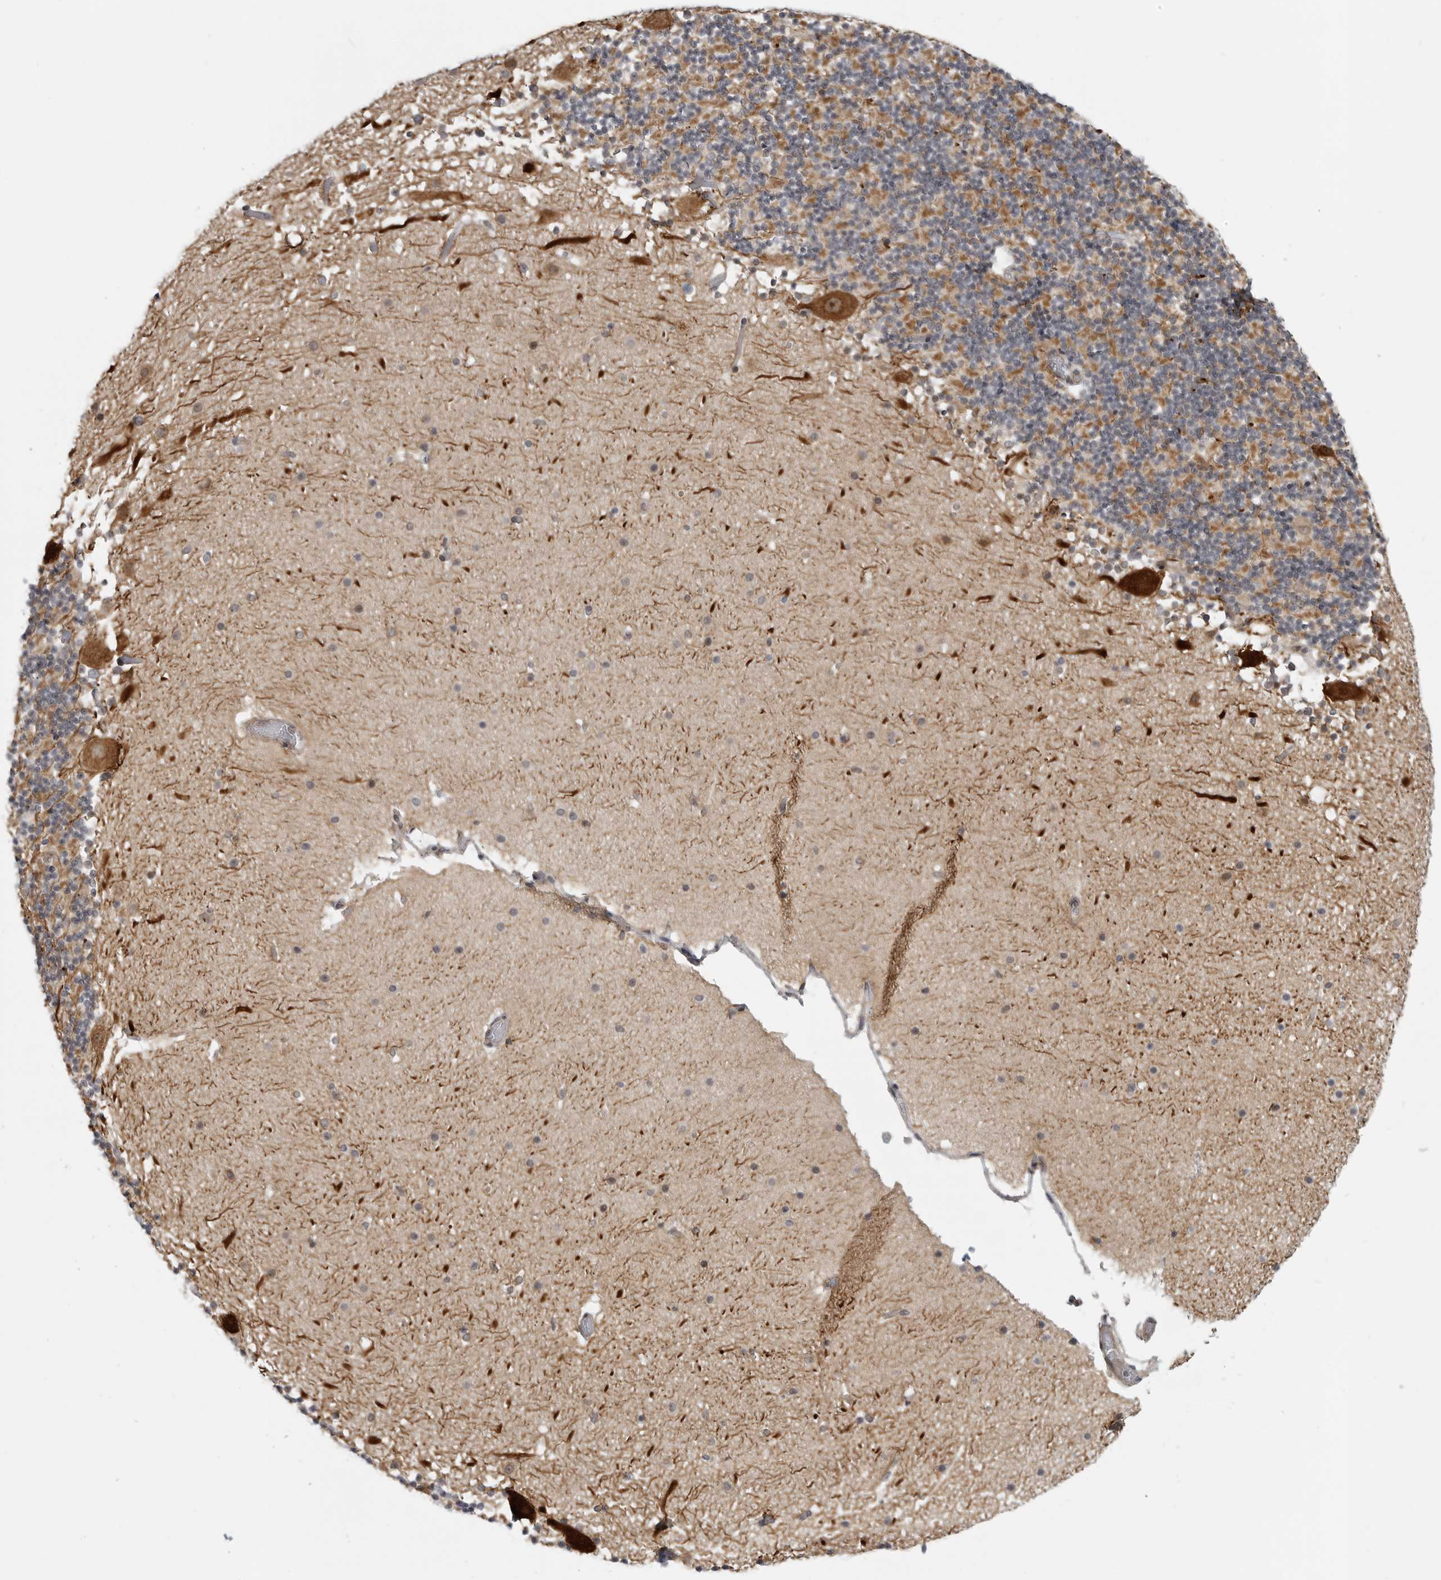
{"staining": {"intensity": "weak", "quantity": "25%-75%", "location": "cytoplasmic/membranous"}, "tissue": "cerebellum", "cell_type": "Cells in granular layer", "image_type": "normal", "snomed": [{"axis": "morphology", "description": "Normal tissue, NOS"}, {"axis": "topography", "description": "Cerebellum"}], "caption": "This histopathology image demonstrates immunohistochemistry (IHC) staining of benign cerebellum, with low weak cytoplasmic/membranous positivity in about 25%-75% of cells in granular layer.", "gene": "CEP295NL", "patient": {"sex": "male", "age": 57}}